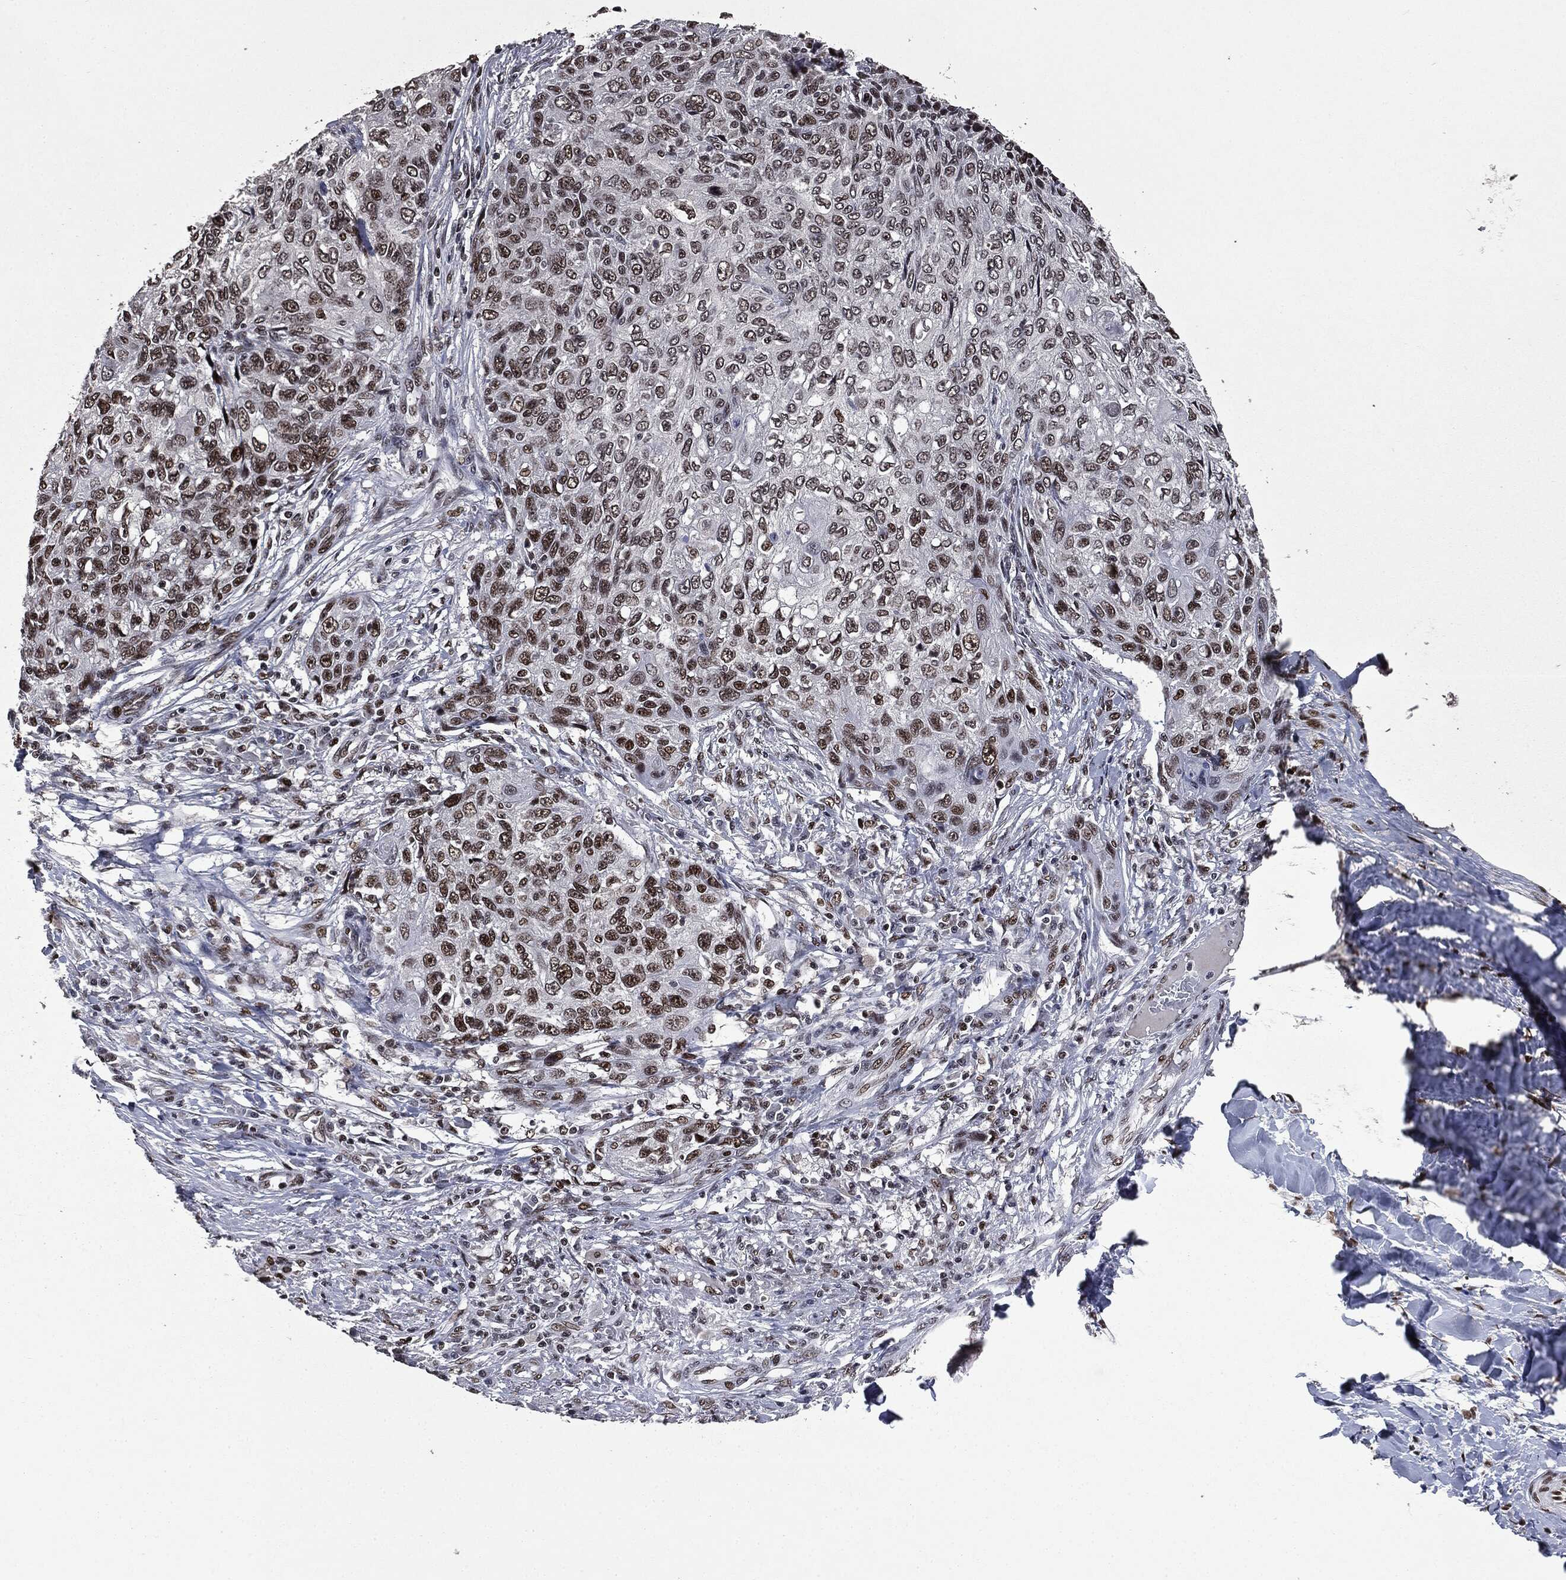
{"staining": {"intensity": "moderate", "quantity": ">75%", "location": "nuclear"}, "tissue": "skin cancer", "cell_type": "Tumor cells", "image_type": "cancer", "snomed": [{"axis": "morphology", "description": "Squamous cell carcinoma, NOS"}, {"axis": "topography", "description": "Skin"}], "caption": "Immunohistochemistry (IHC) of human squamous cell carcinoma (skin) reveals medium levels of moderate nuclear expression in approximately >75% of tumor cells. (brown staining indicates protein expression, while blue staining denotes nuclei).", "gene": "MSH2", "patient": {"sex": "male", "age": 92}}